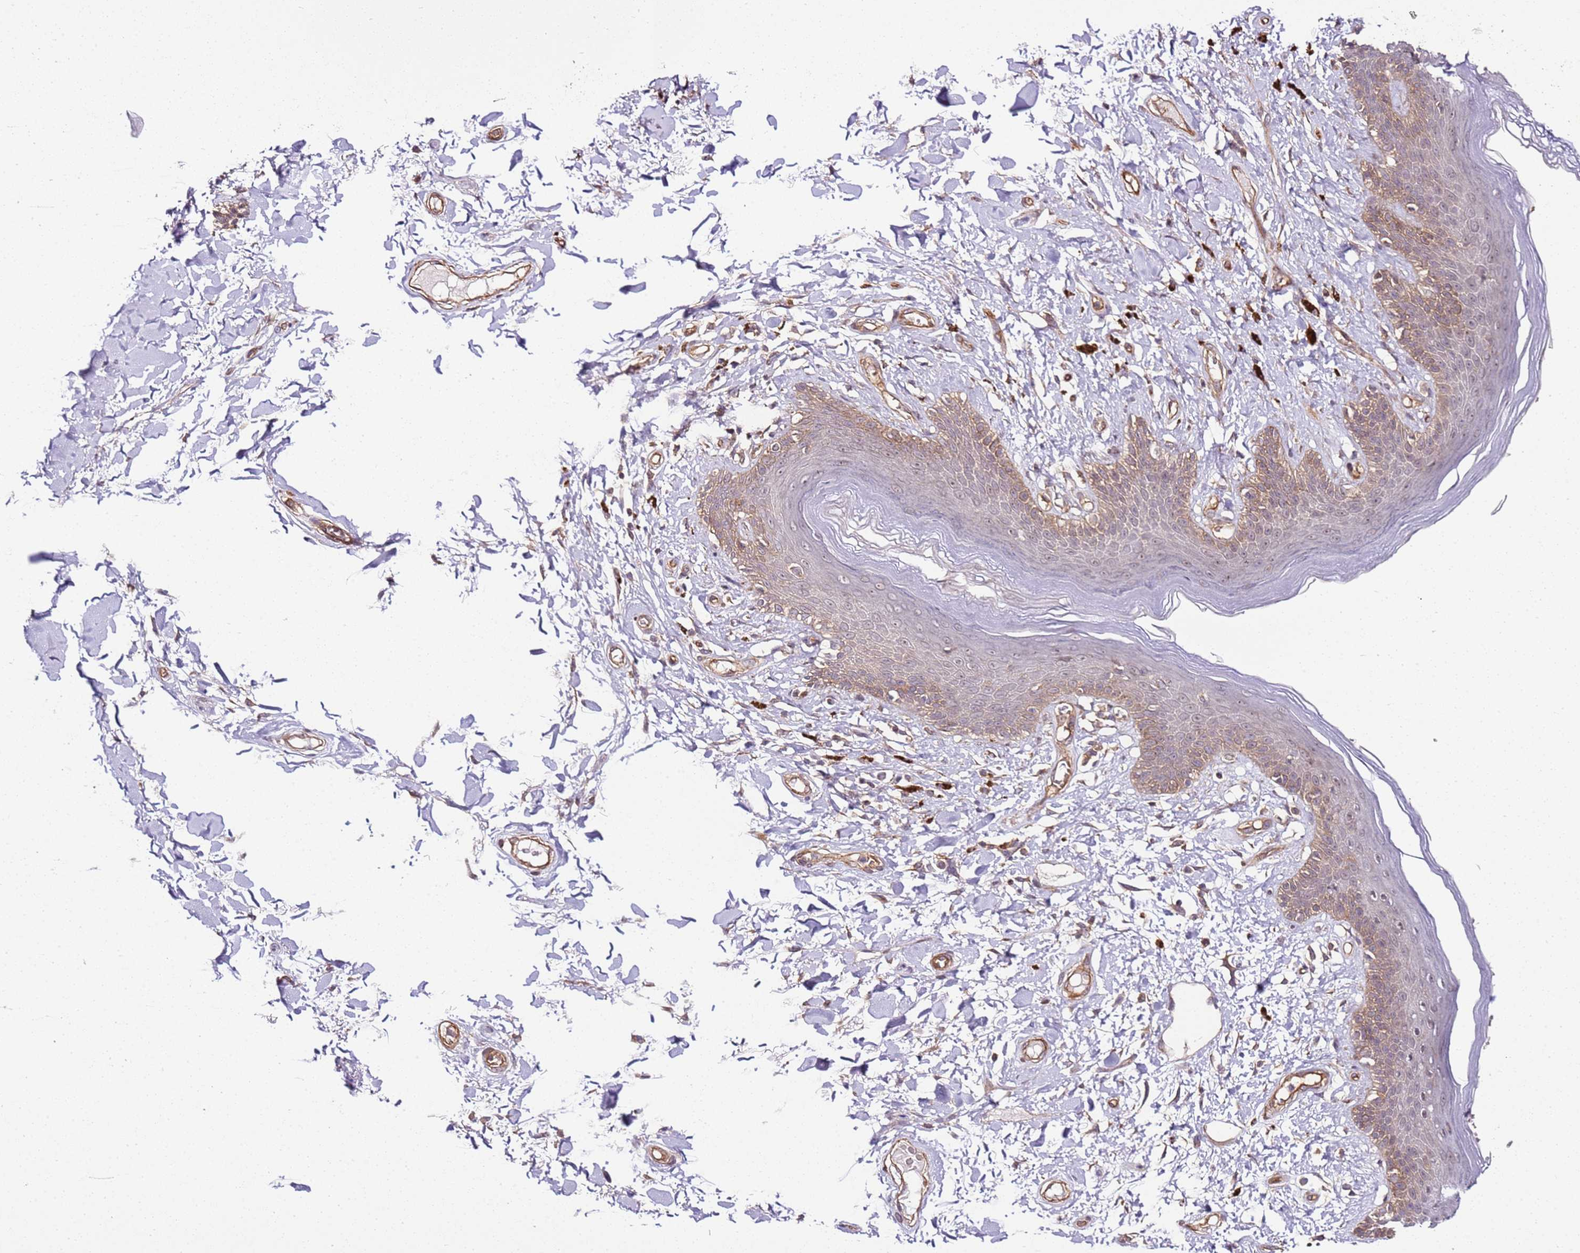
{"staining": {"intensity": "weak", "quantity": "25%-75%", "location": "cytoplasmic/membranous"}, "tissue": "skin", "cell_type": "Epidermal cells", "image_type": "normal", "snomed": [{"axis": "morphology", "description": "Normal tissue, NOS"}, {"axis": "topography", "description": "Anal"}], "caption": "A high-resolution histopathology image shows immunohistochemistry staining of benign skin, which reveals weak cytoplasmic/membranous staining in about 25%-75% of epidermal cells.", "gene": "CCNYL1", "patient": {"sex": "female", "age": 78}}